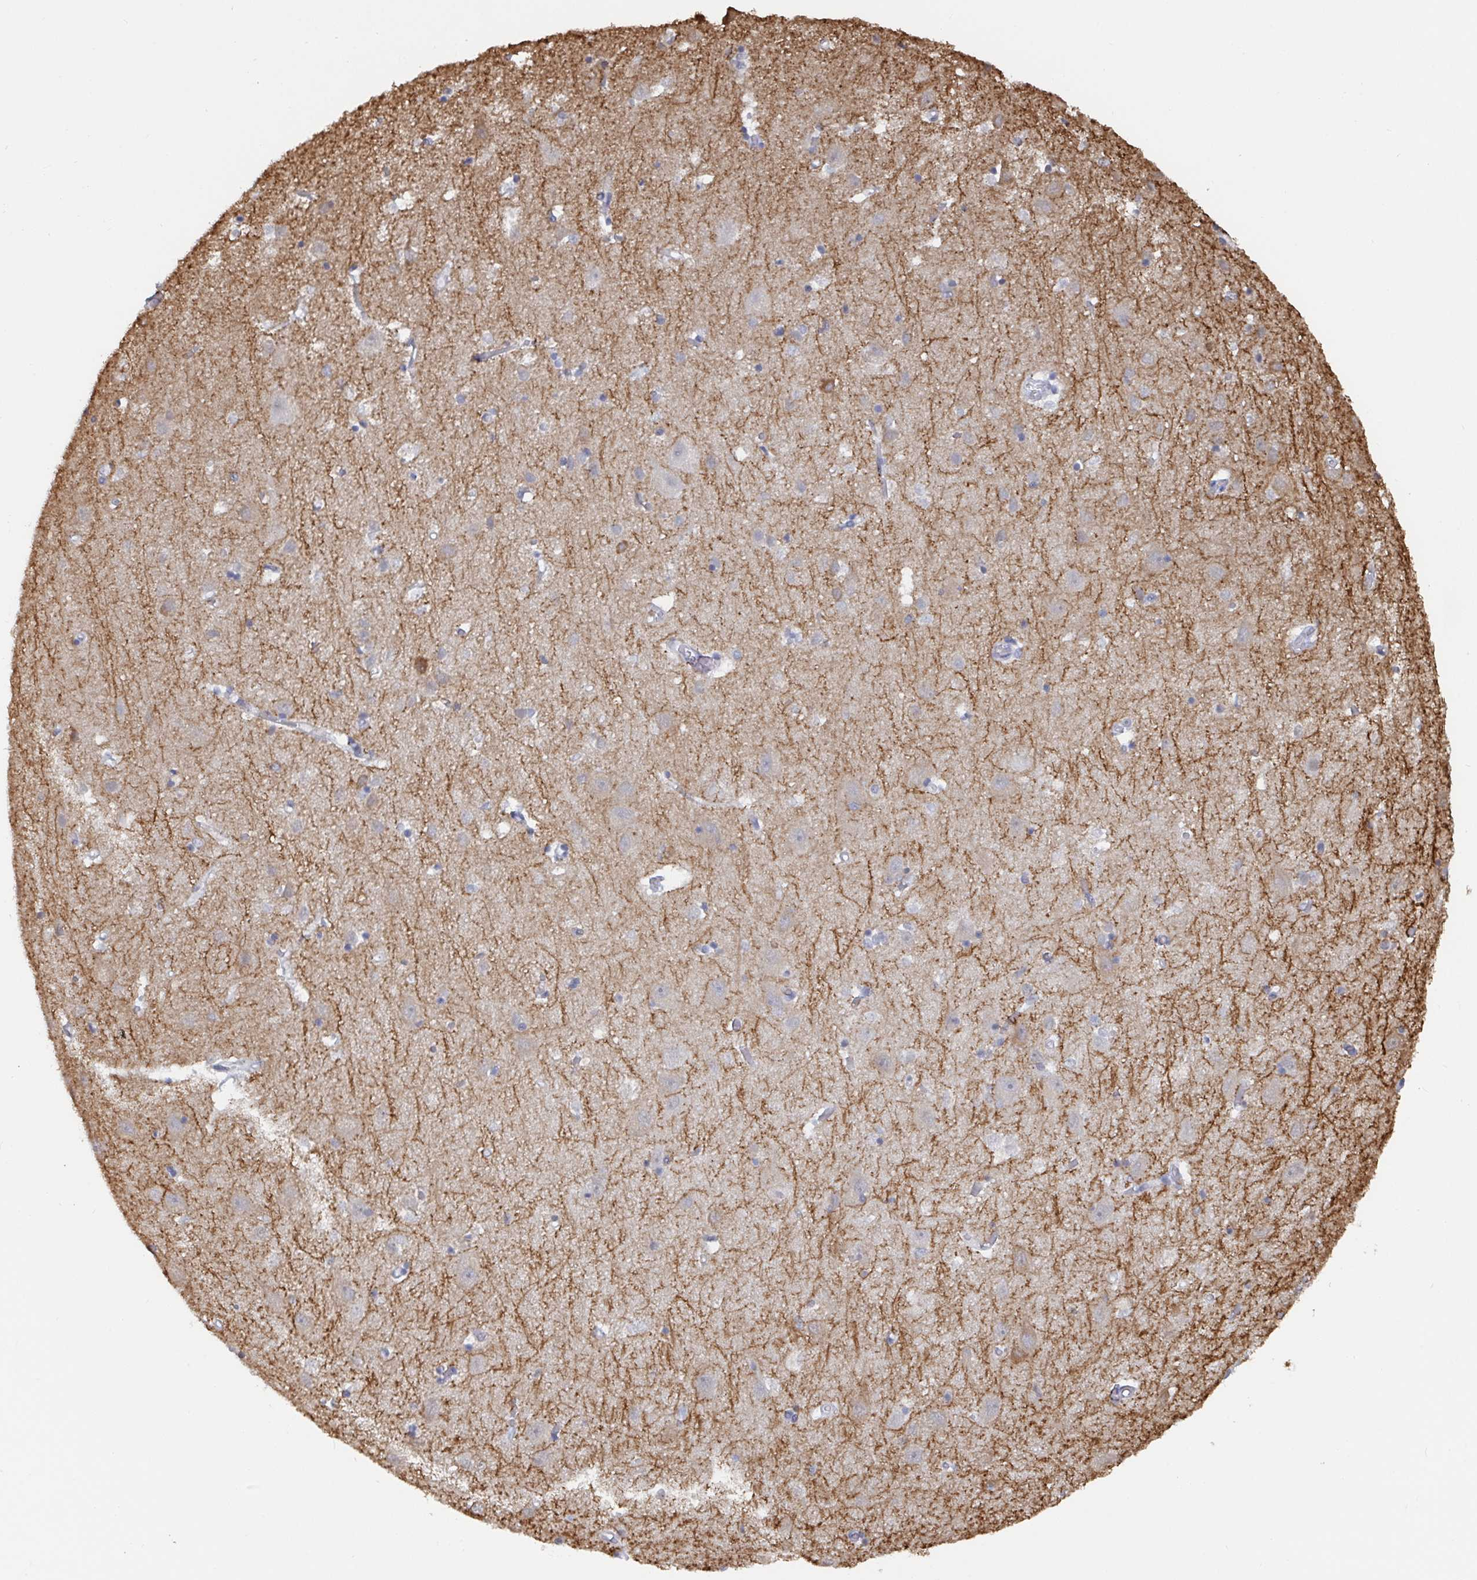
{"staining": {"intensity": "negative", "quantity": "none", "location": "none"}, "tissue": "cerebral cortex", "cell_type": "Endothelial cells", "image_type": "normal", "snomed": [{"axis": "morphology", "description": "Normal tissue, NOS"}, {"axis": "topography", "description": "Cerebral cortex"}], "caption": "Cerebral cortex stained for a protein using IHC exhibits no positivity endothelial cells.", "gene": "CAMKV", "patient": {"sex": "male", "age": 70}}